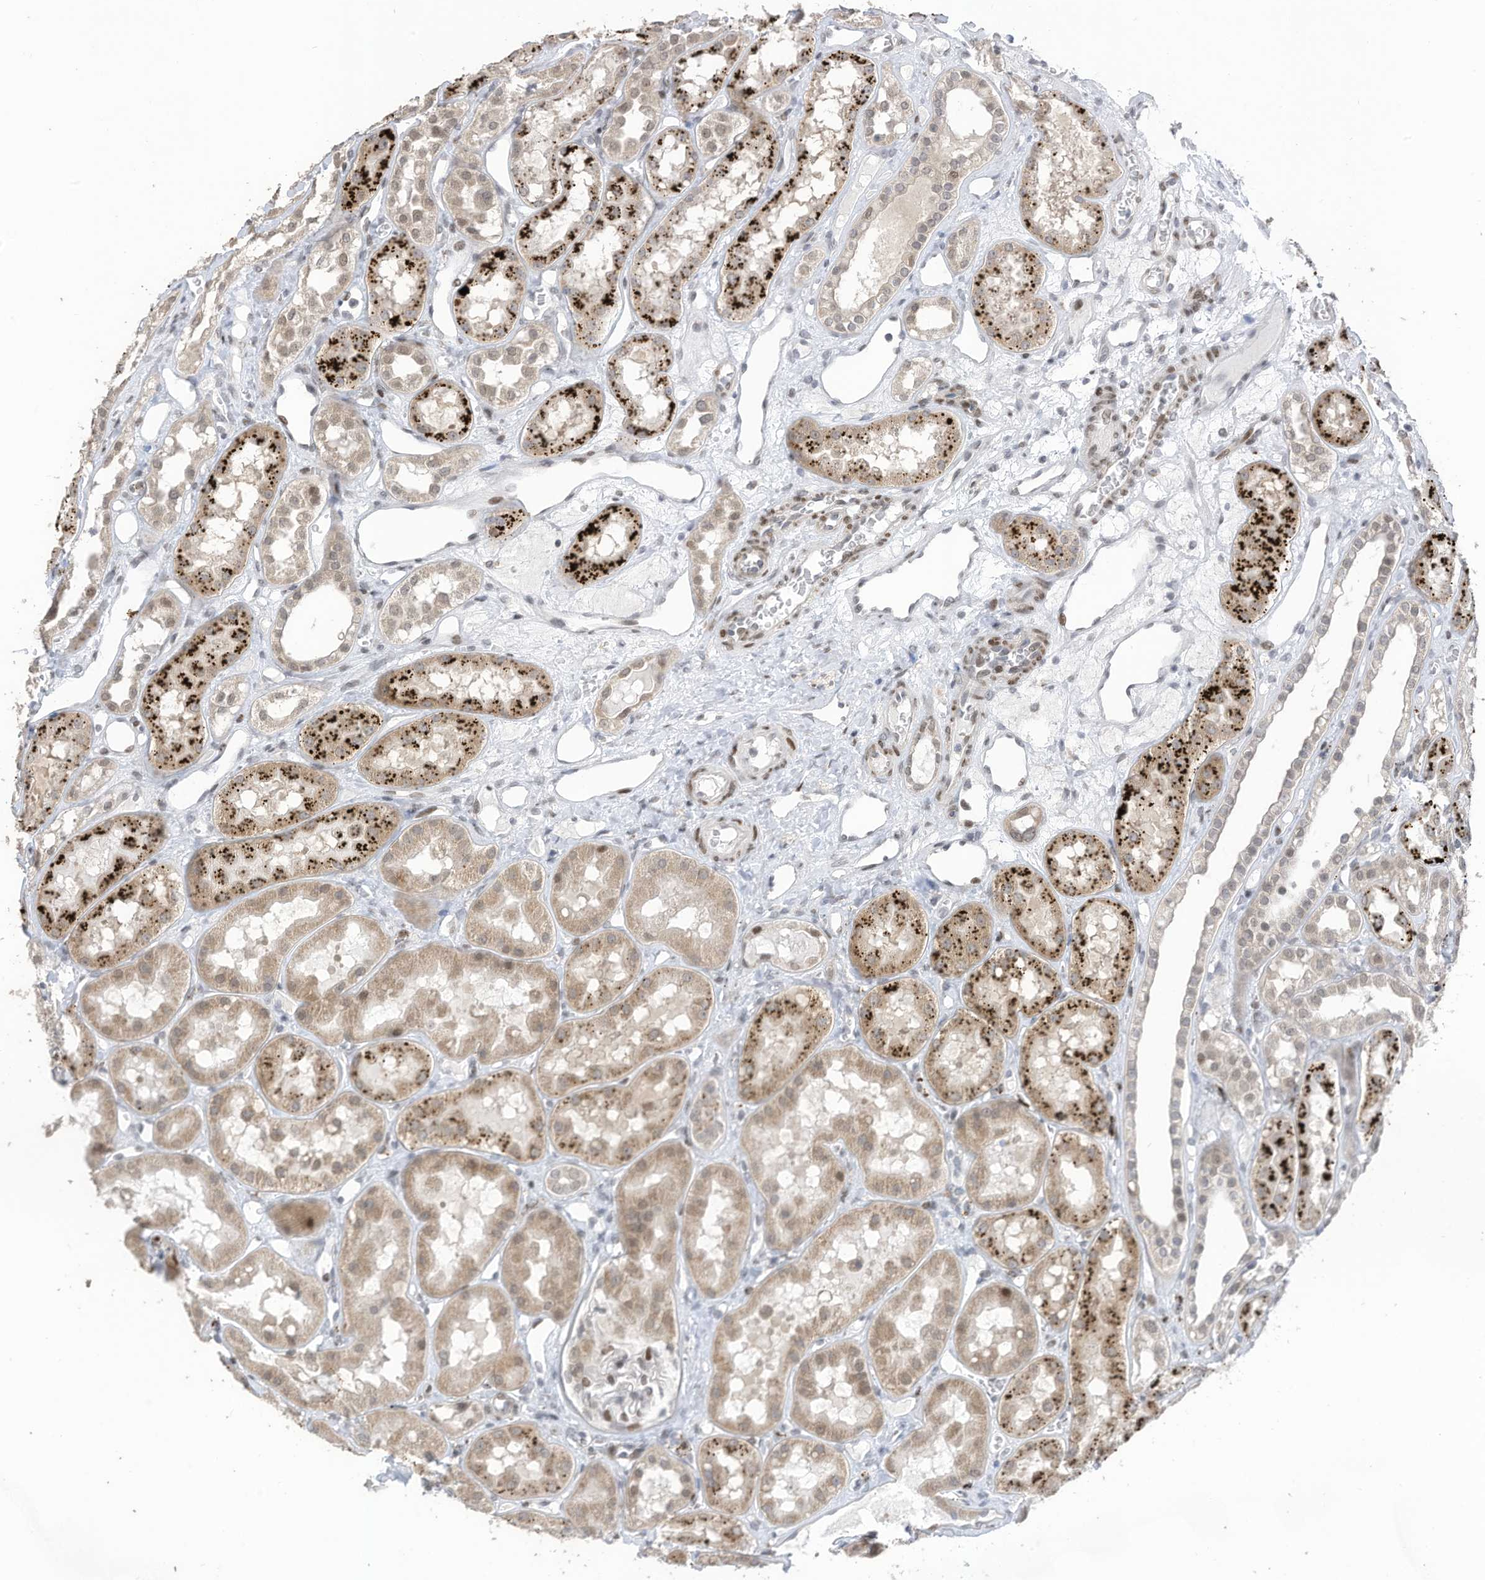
{"staining": {"intensity": "weak", "quantity": "25%-75%", "location": "nuclear"}, "tissue": "kidney", "cell_type": "Cells in glomeruli", "image_type": "normal", "snomed": [{"axis": "morphology", "description": "Normal tissue, NOS"}, {"axis": "topography", "description": "Kidney"}], "caption": "High-power microscopy captured an immunohistochemistry photomicrograph of benign kidney, revealing weak nuclear positivity in approximately 25%-75% of cells in glomeruli.", "gene": "RABL3", "patient": {"sex": "male", "age": 16}}